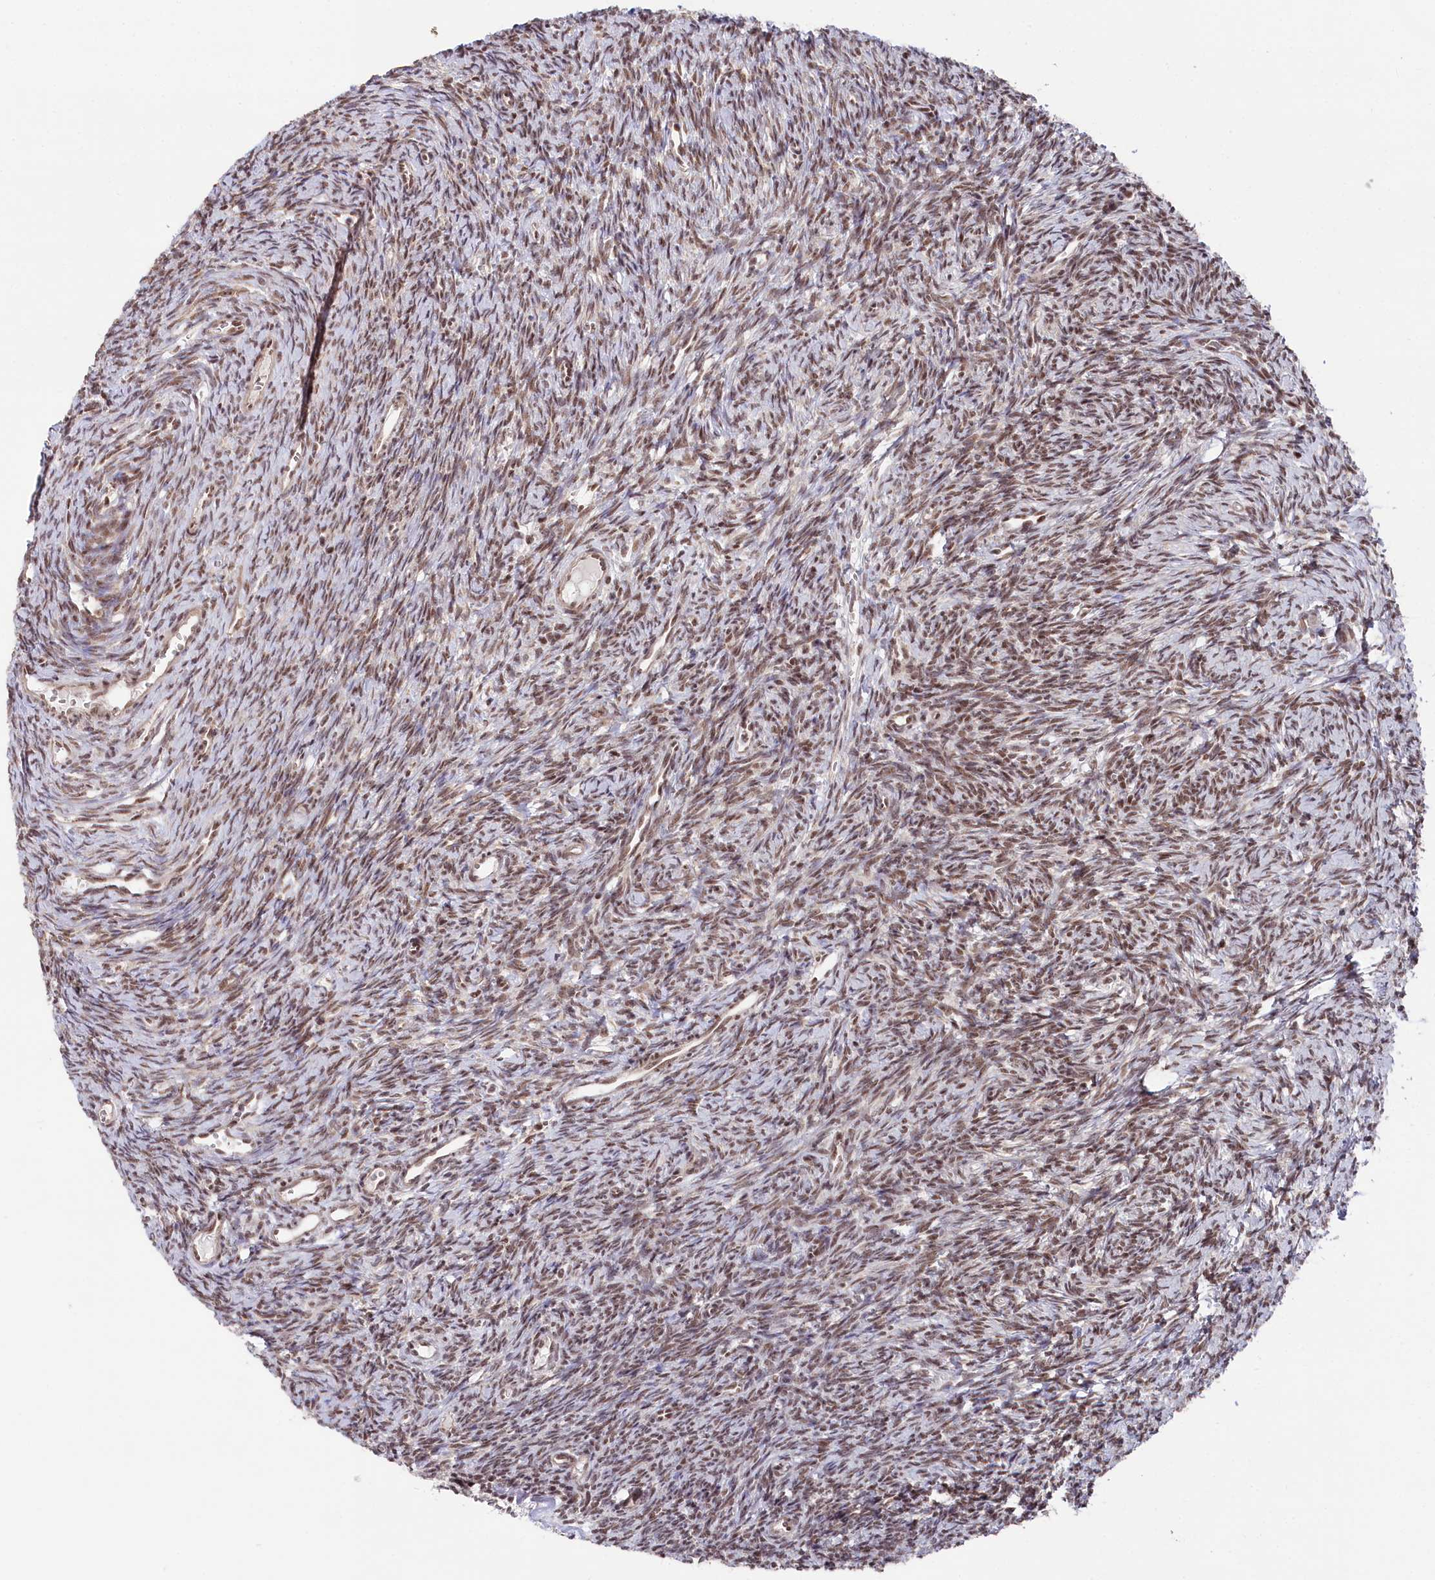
{"staining": {"intensity": "moderate", "quantity": ">75%", "location": "nuclear"}, "tissue": "ovary", "cell_type": "Follicle cells", "image_type": "normal", "snomed": [{"axis": "morphology", "description": "Normal tissue, NOS"}, {"axis": "topography", "description": "Ovary"}], "caption": "Ovary stained with DAB (3,3'-diaminobenzidine) IHC displays medium levels of moderate nuclear expression in approximately >75% of follicle cells. The staining is performed using DAB brown chromogen to label protein expression. The nuclei are counter-stained blue using hematoxylin.", "gene": "CGGBP1", "patient": {"sex": "female", "age": 39}}